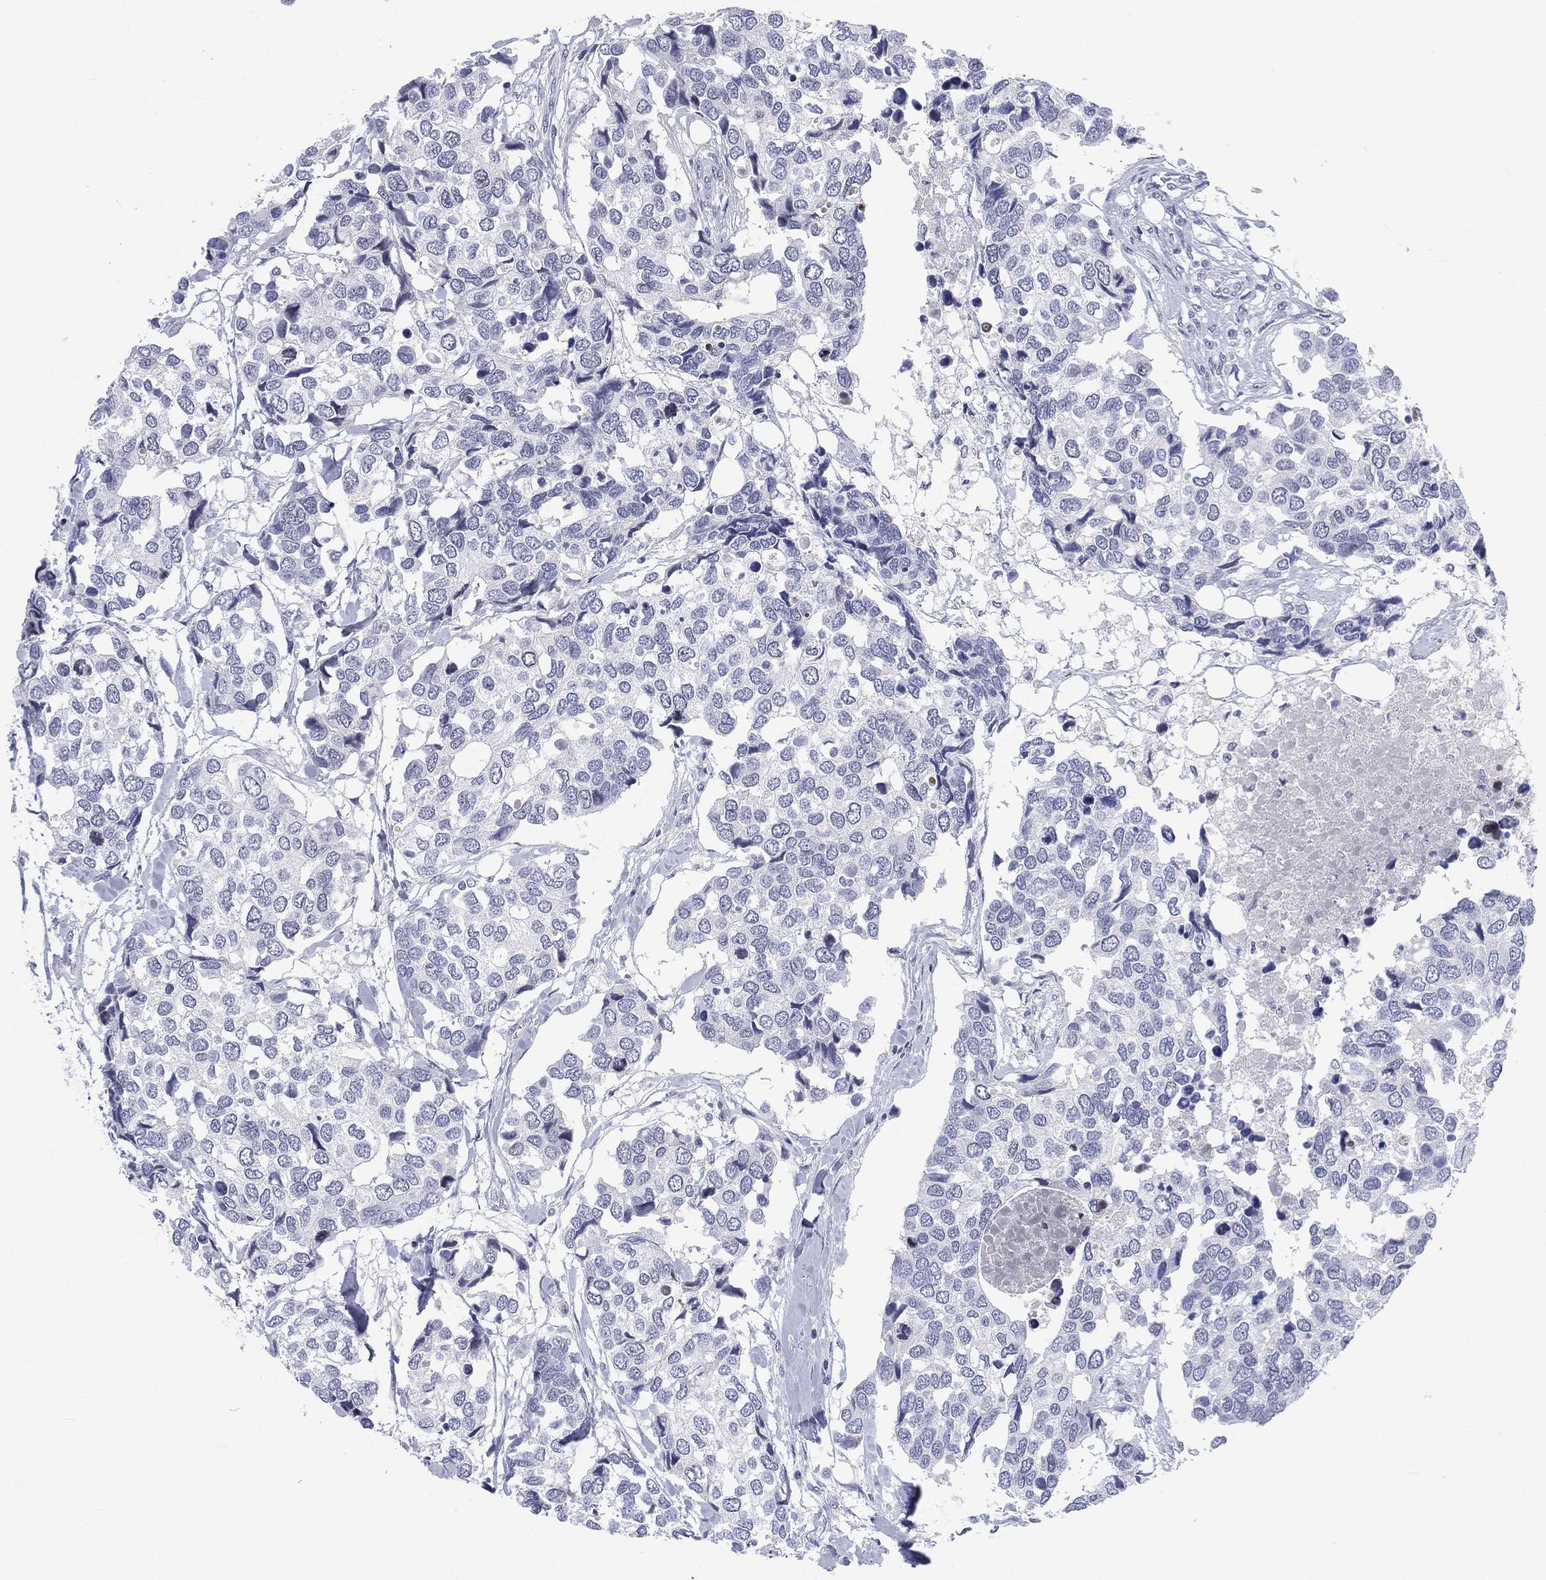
{"staining": {"intensity": "negative", "quantity": "none", "location": "none"}, "tissue": "breast cancer", "cell_type": "Tumor cells", "image_type": "cancer", "snomed": [{"axis": "morphology", "description": "Duct carcinoma"}, {"axis": "topography", "description": "Breast"}], "caption": "Tumor cells show no significant positivity in breast invasive ductal carcinoma. (Stains: DAB immunohistochemistry with hematoxylin counter stain, Microscopy: brightfield microscopy at high magnification).", "gene": "SSX1", "patient": {"sex": "female", "age": 83}}